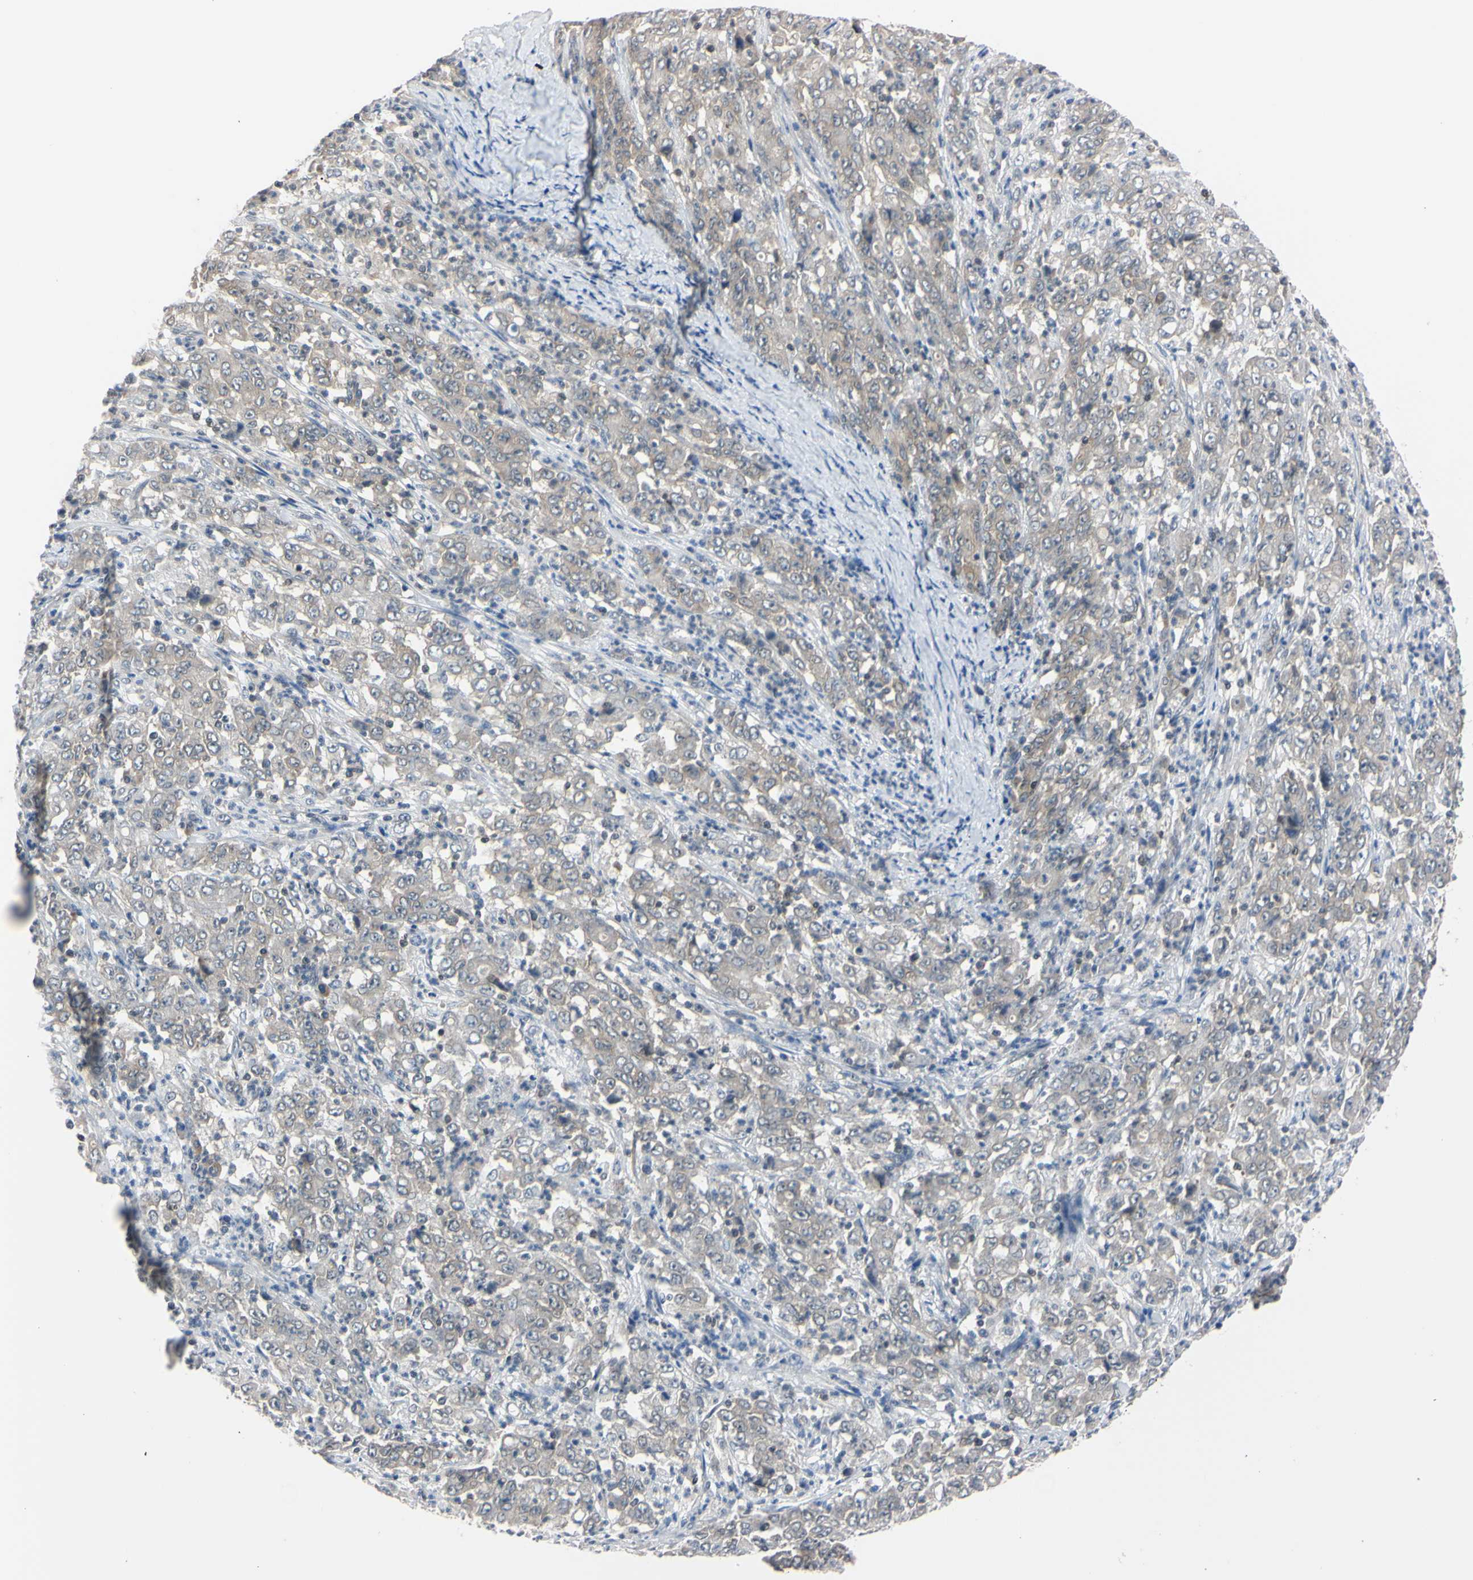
{"staining": {"intensity": "weak", "quantity": ">75%", "location": "cytoplasmic/membranous"}, "tissue": "stomach cancer", "cell_type": "Tumor cells", "image_type": "cancer", "snomed": [{"axis": "morphology", "description": "Adenocarcinoma, NOS"}, {"axis": "topography", "description": "Stomach, lower"}], "caption": "High-power microscopy captured an IHC photomicrograph of stomach cancer (adenocarcinoma), revealing weak cytoplasmic/membranous staining in about >75% of tumor cells. (Stains: DAB in brown, nuclei in blue, Microscopy: brightfield microscopy at high magnification).", "gene": "UBE2I", "patient": {"sex": "female", "age": 71}}